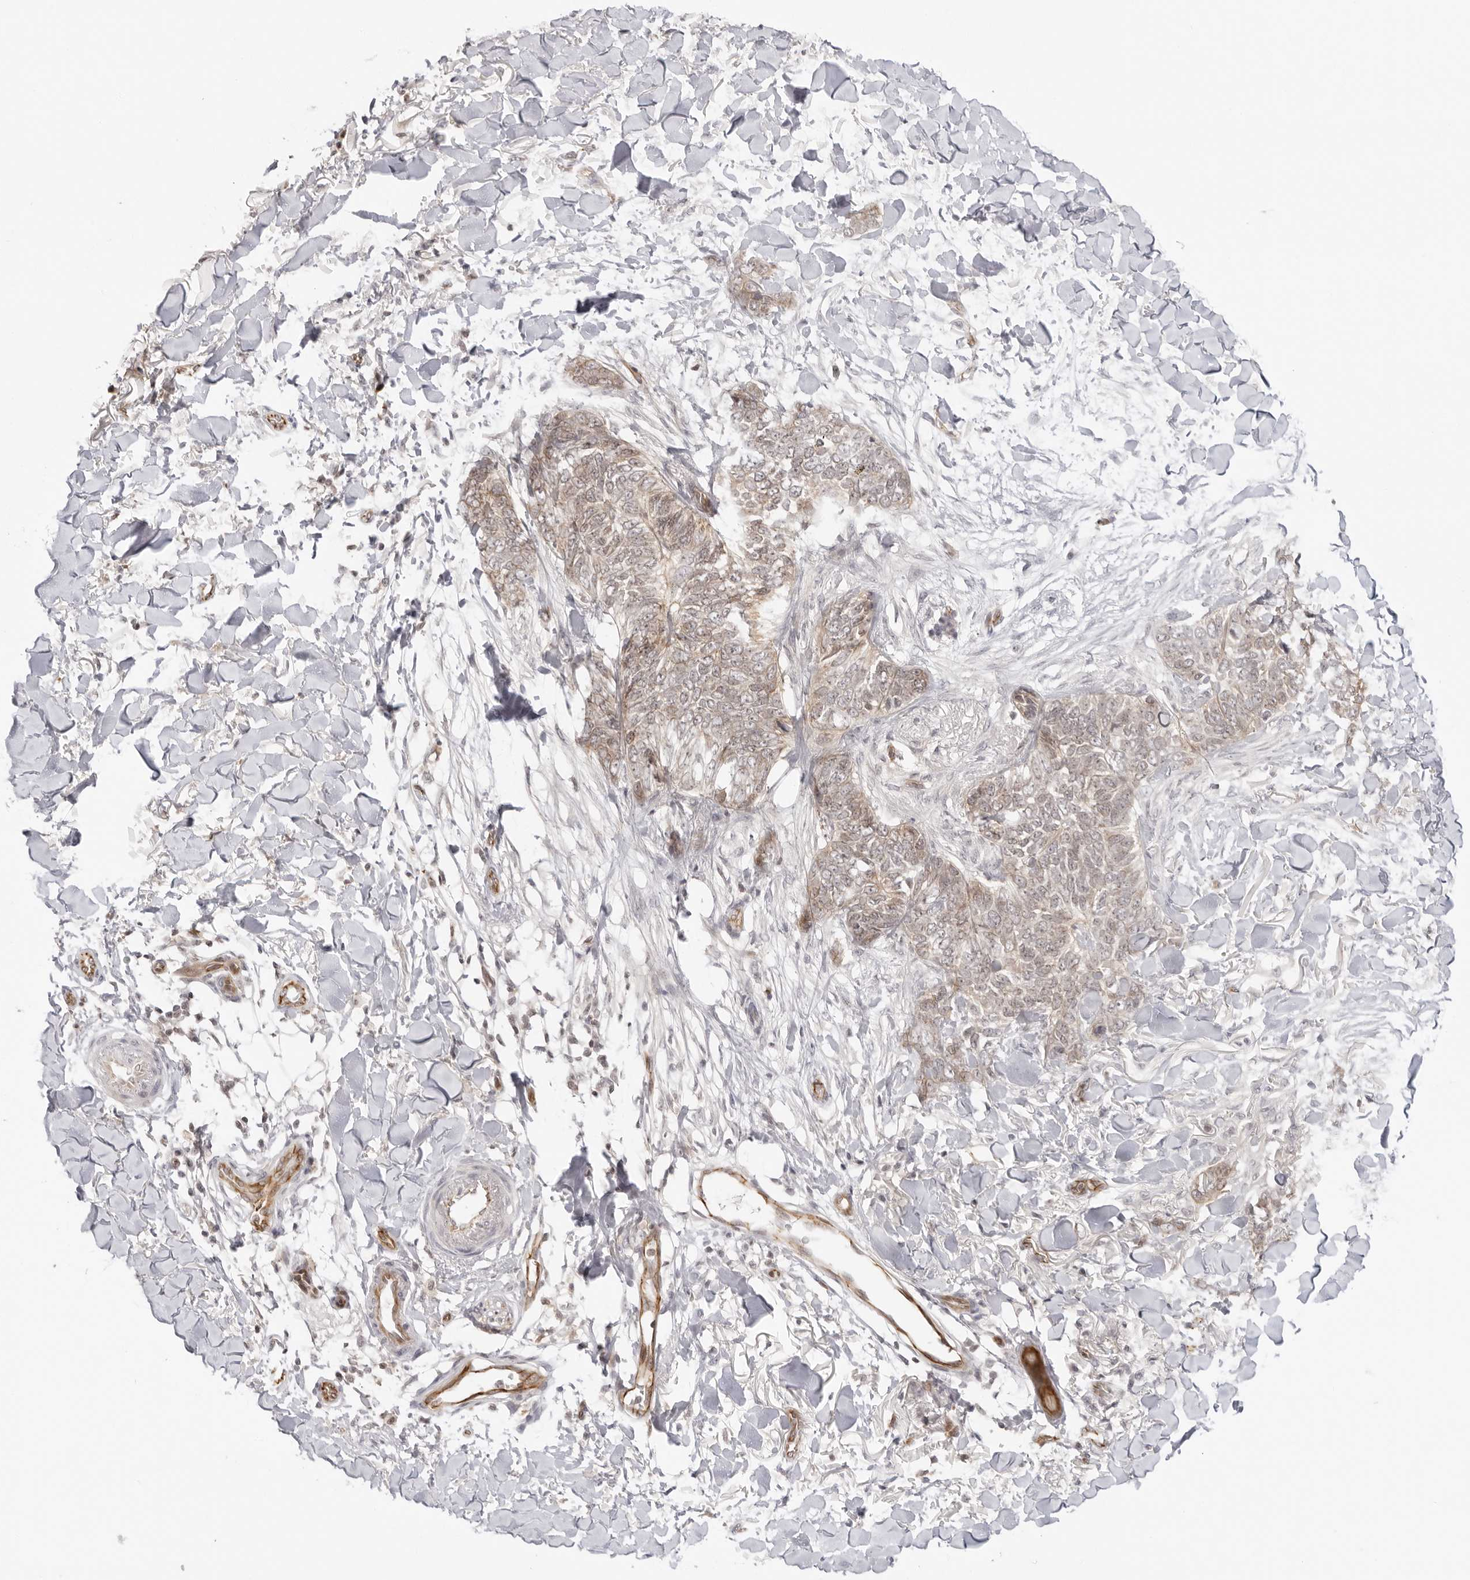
{"staining": {"intensity": "weak", "quantity": ">75%", "location": "cytoplasmic/membranous"}, "tissue": "skin cancer", "cell_type": "Tumor cells", "image_type": "cancer", "snomed": [{"axis": "morphology", "description": "Normal tissue, NOS"}, {"axis": "morphology", "description": "Basal cell carcinoma"}, {"axis": "topography", "description": "Skin"}], "caption": "Protein staining exhibits weak cytoplasmic/membranous positivity in approximately >75% of tumor cells in skin basal cell carcinoma. The staining was performed using DAB (3,3'-diaminobenzidine), with brown indicating positive protein expression. Nuclei are stained blue with hematoxylin.", "gene": "TRAPPC3", "patient": {"sex": "male", "age": 77}}